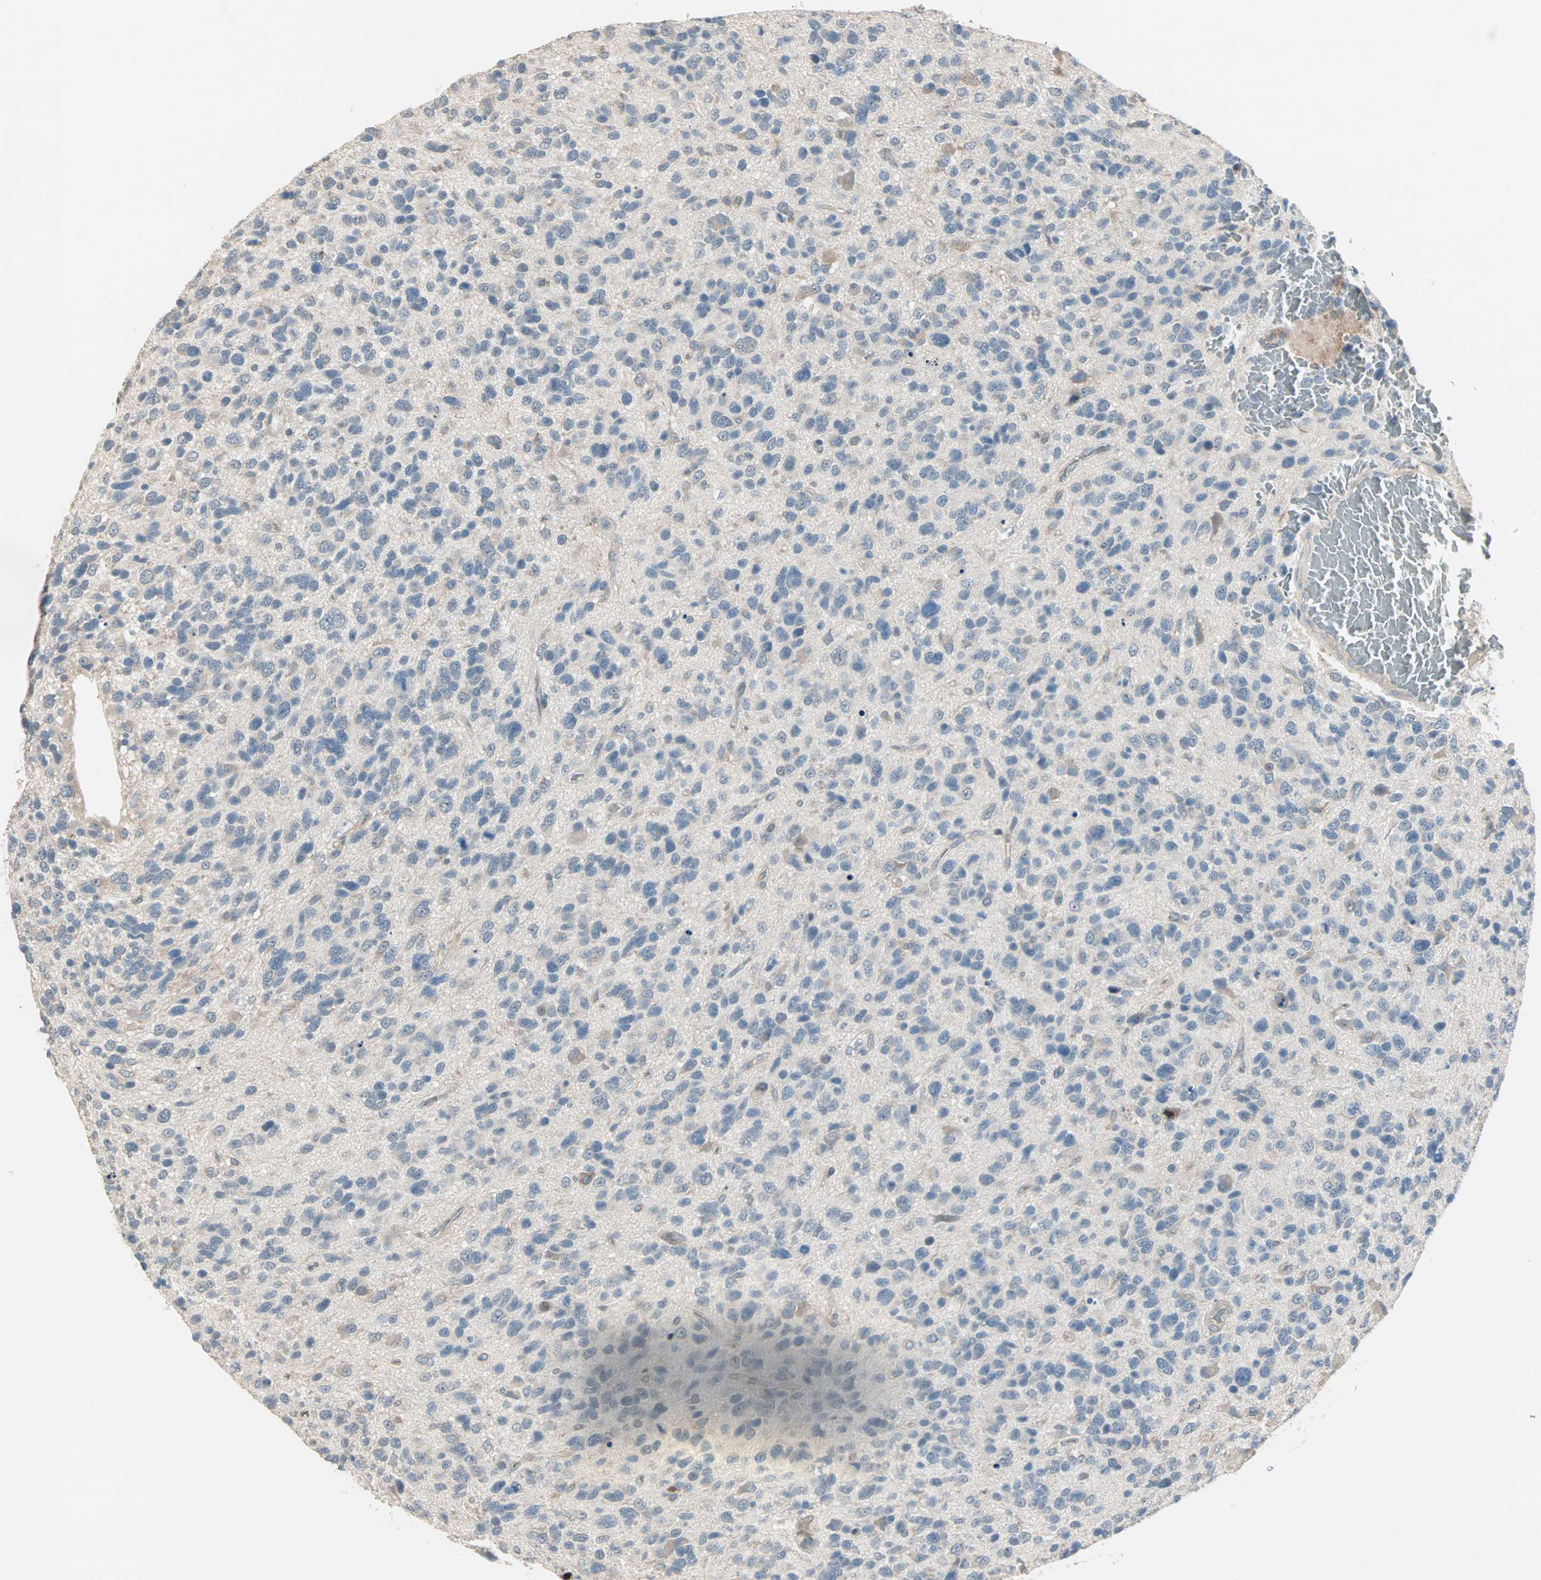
{"staining": {"intensity": "moderate", "quantity": "<25%", "location": "cytoplasmic/membranous"}, "tissue": "glioma", "cell_type": "Tumor cells", "image_type": "cancer", "snomed": [{"axis": "morphology", "description": "Glioma, malignant, High grade"}, {"axis": "topography", "description": "Brain"}], "caption": "The histopathology image demonstrates immunohistochemical staining of glioma. There is moderate cytoplasmic/membranous positivity is appreciated in approximately <25% of tumor cells. The staining was performed using DAB (3,3'-diaminobenzidine), with brown indicating positive protein expression. Nuclei are stained blue with hematoxylin.", "gene": "ZFP36", "patient": {"sex": "female", "age": 58}}